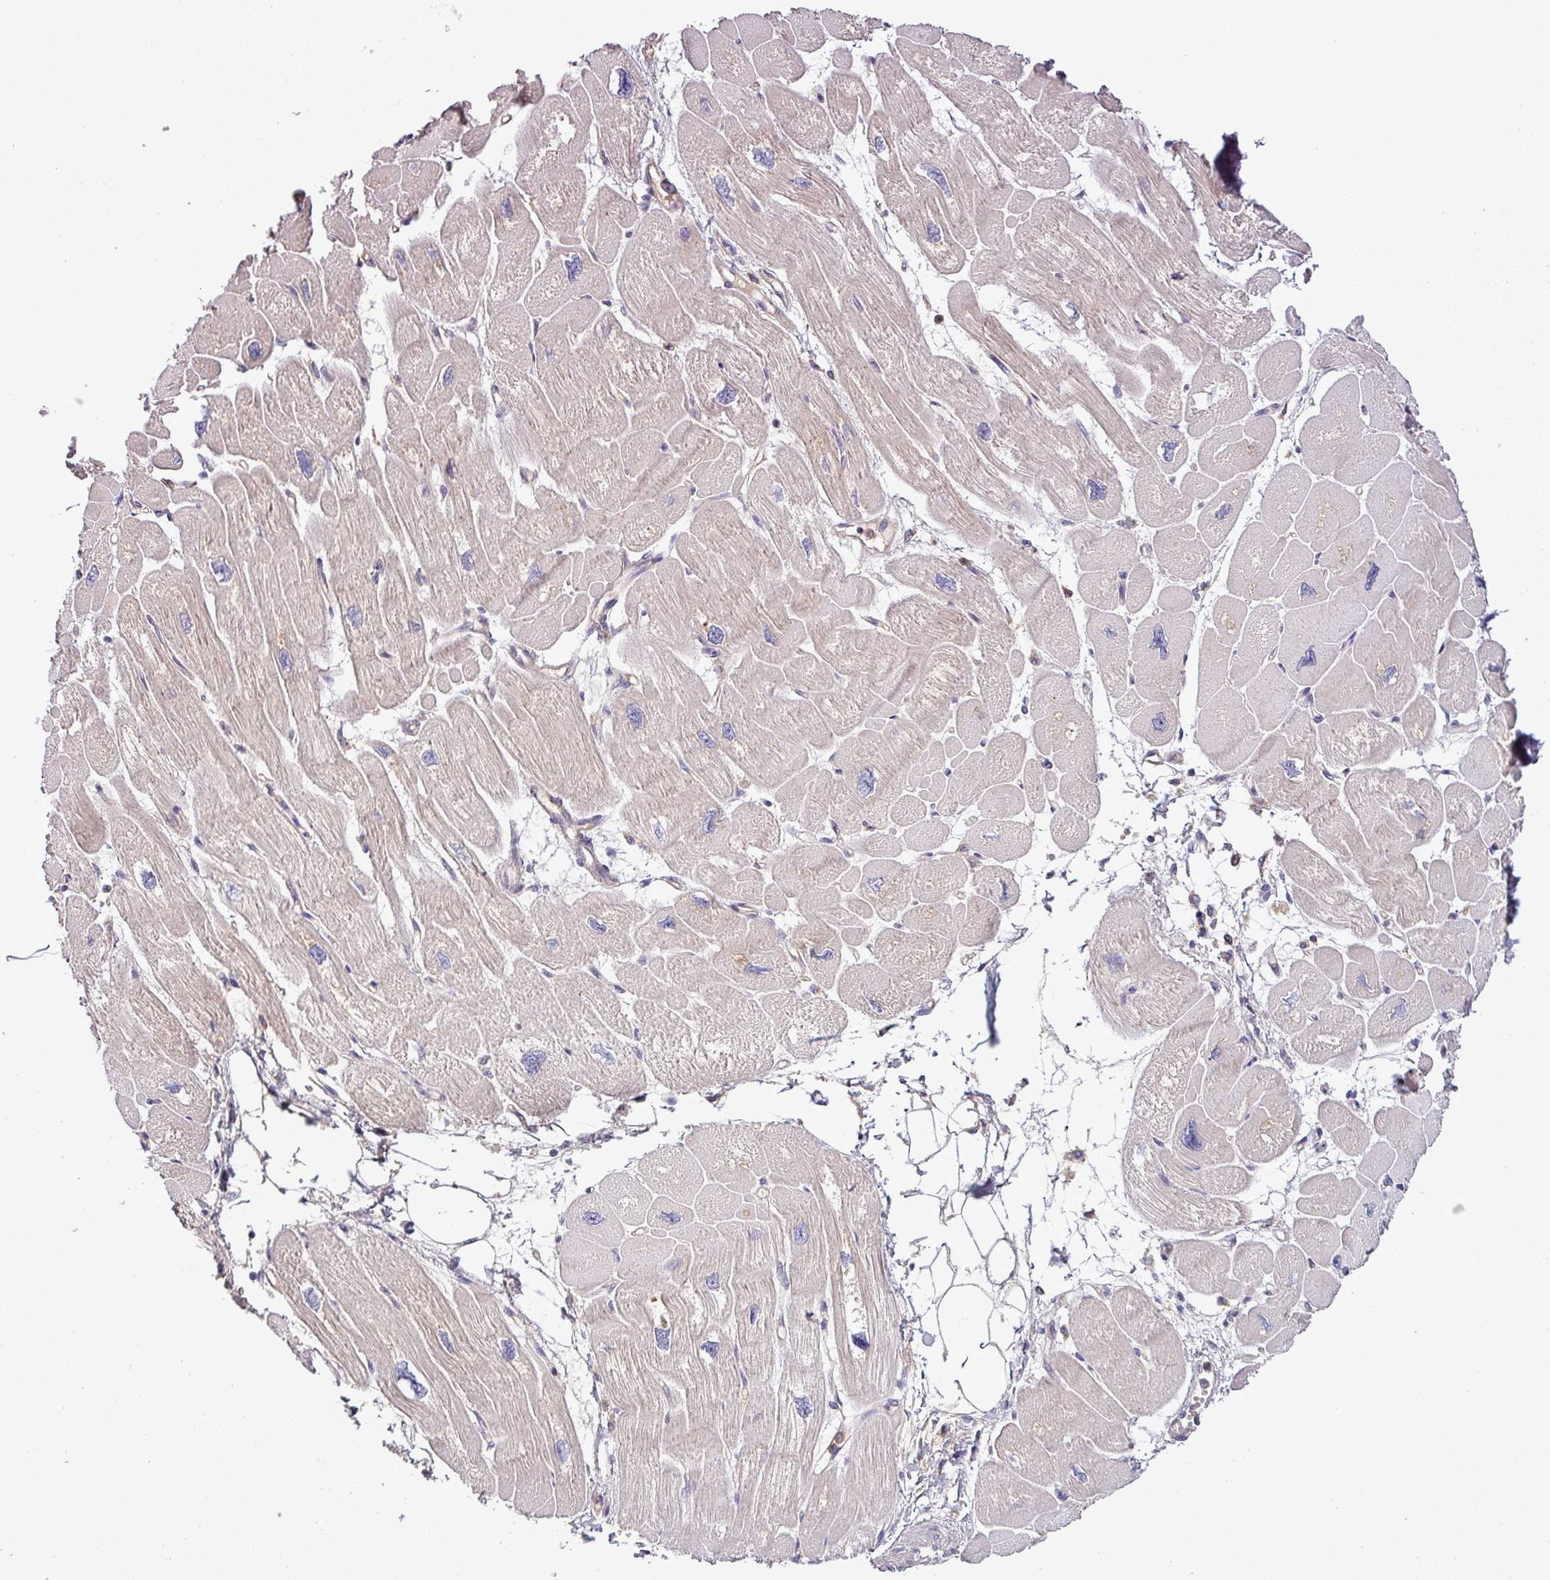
{"staining": {"intensity": "moderate", "quantity": "25%-75%", "location": "cytoplasmic/membranous"}, "tissue": "heart muscle", "cell_type": "Cardiomyocytes", "image_type": "normal", "snomed": [{"axis": "morphology", "description": "Normal tissue, NOS"}, {"axis": "topography", "description": "Heart"}], "caption": "Immunohistochemistry (IHC) (DAB) staining of normal human heart muscle exhibits moderate cytoplasmic/membranous protein positivity in about 25%-75% of cardiomyocytes.", "gene": "LRRC74B", "patient": {"sex": "male", "age": 42}}